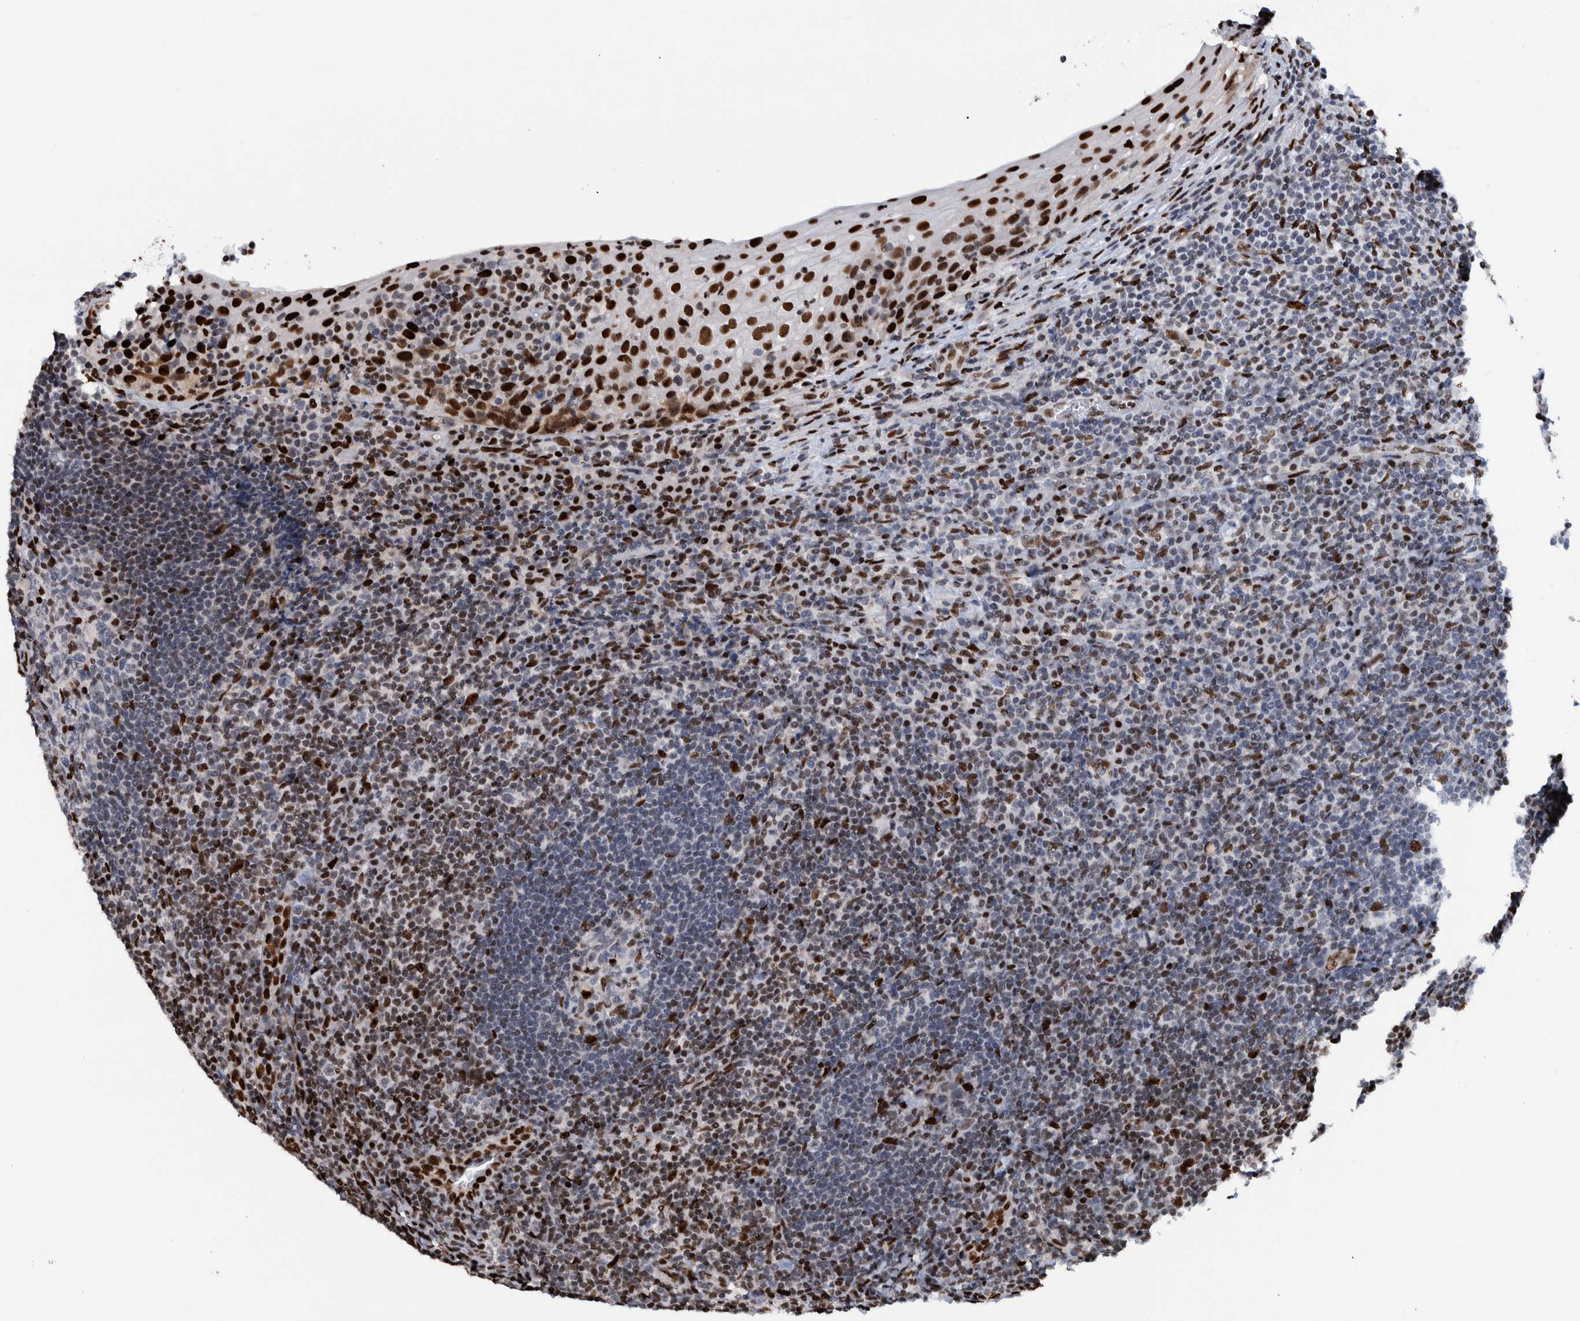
{"staining": {"intensity": "strong", "quantity": "<25%", "location": "nuclear"}, "tissue": "tonsil", "cell_type": "Germinal center cells", "image_type": "normal", "snomed": [{"axis": "morphology", "description": "Normal tissue, NOS"}, {"axis": "topography", "description": "Tonsil"}], "caption": "High-magnification brightfield microscopy of unremarkable tonsil stained with DAB (brown) and counterstained with hematoxylin (blue). germinal center cells exhibit strong nuclear staining is identified in about<25% of cells.", "gene": "HEATR9", "patient": {"sex": "male", "age": 37}}